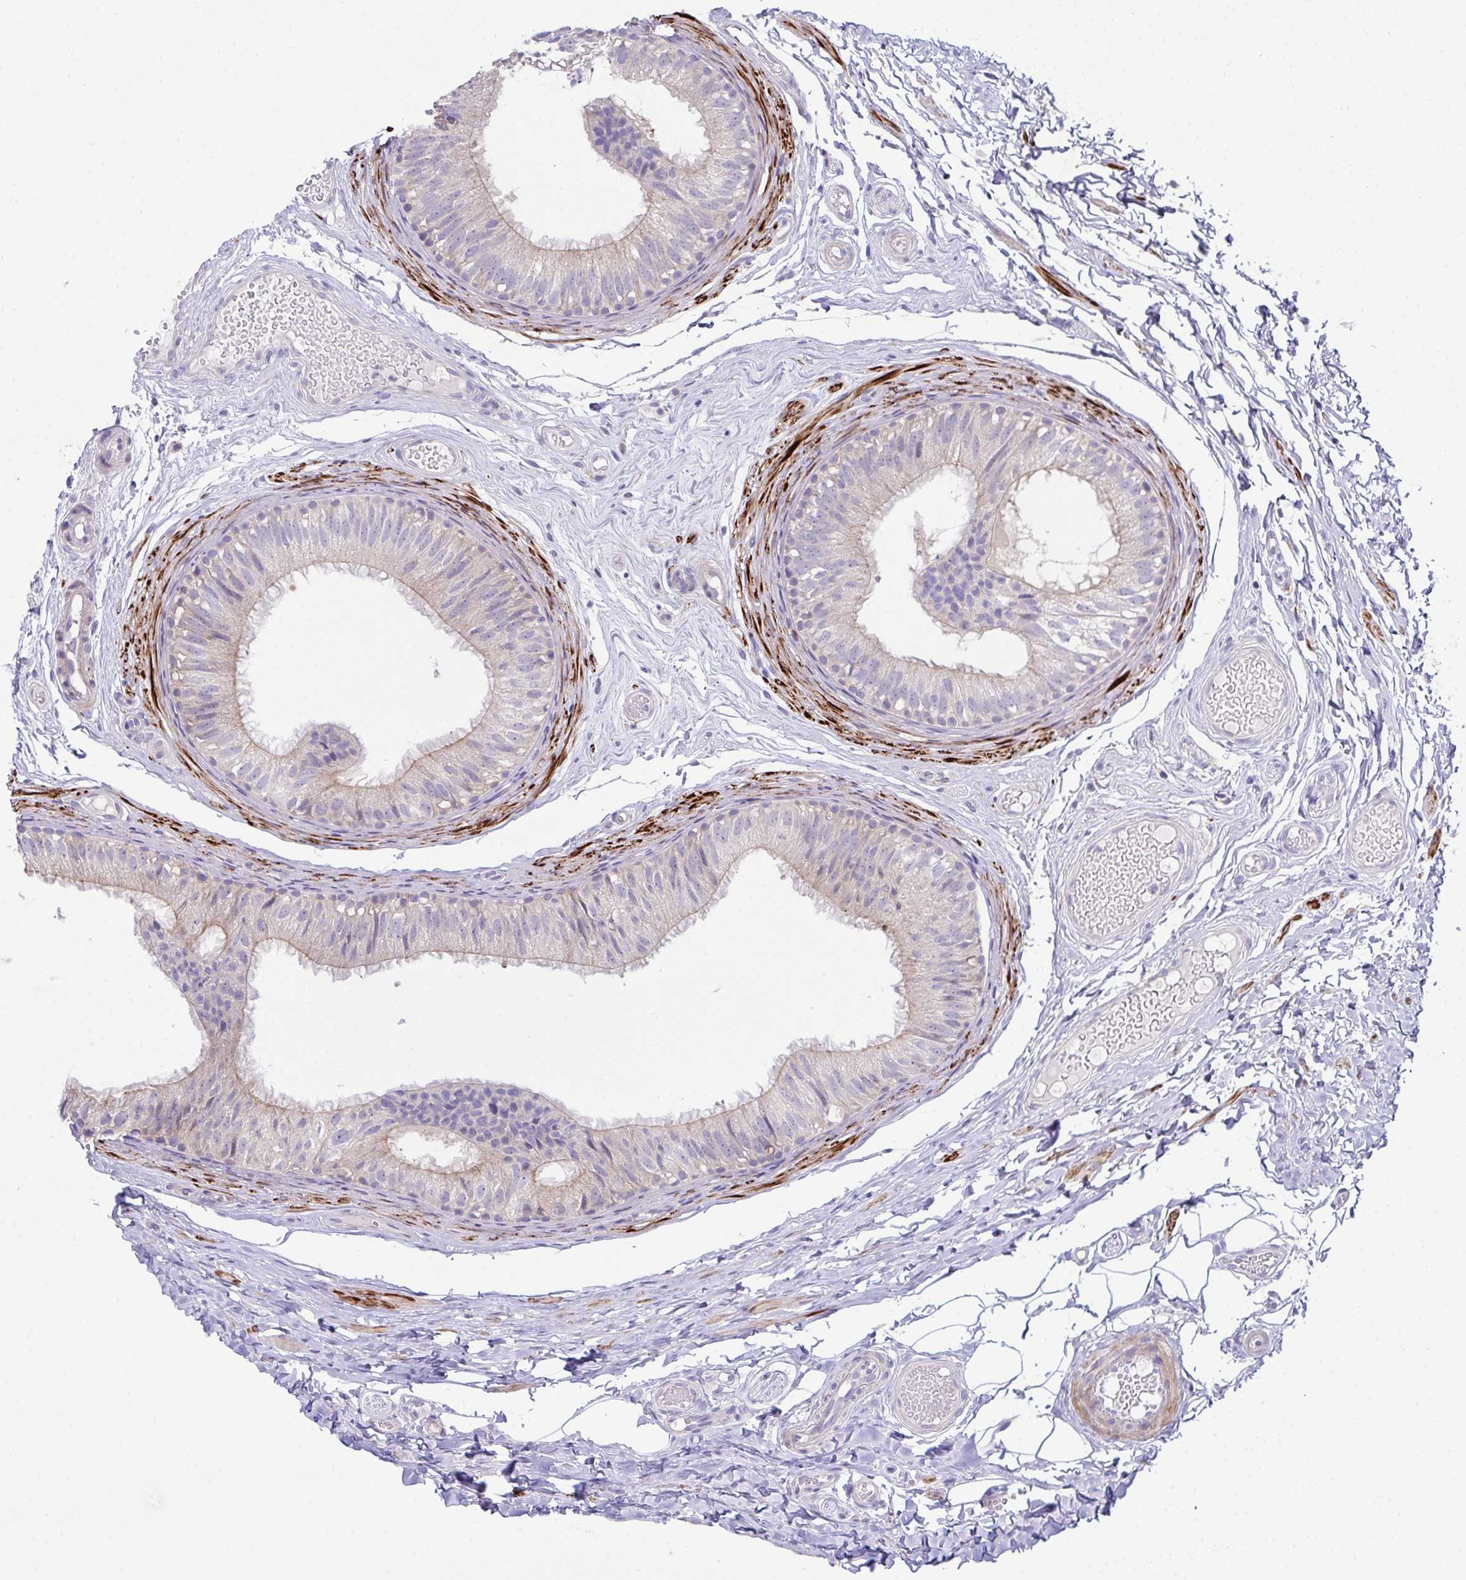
{"staining": {"intensity": "negative", "quantity": "none", "location": "none"}, "tissue": "epididymis", "cell_type": "Glandular cells", "image_type": "normal", "snomed": [{"axis": "morphology", "description": "Normal tissue, NOS"}, {"axis": "morphology", "description": "Seminoma, NOS"}, {"axis": "topography", "description": "Testis"}, {"axis": "topography", "description": "Epididymis"}], "caption": "The immunohistochemistry micrograph has no significant staining in glandular cells of epididymis.", "gene": "CFAP97D1", "patient": {"sex": "male", "age": 34}}